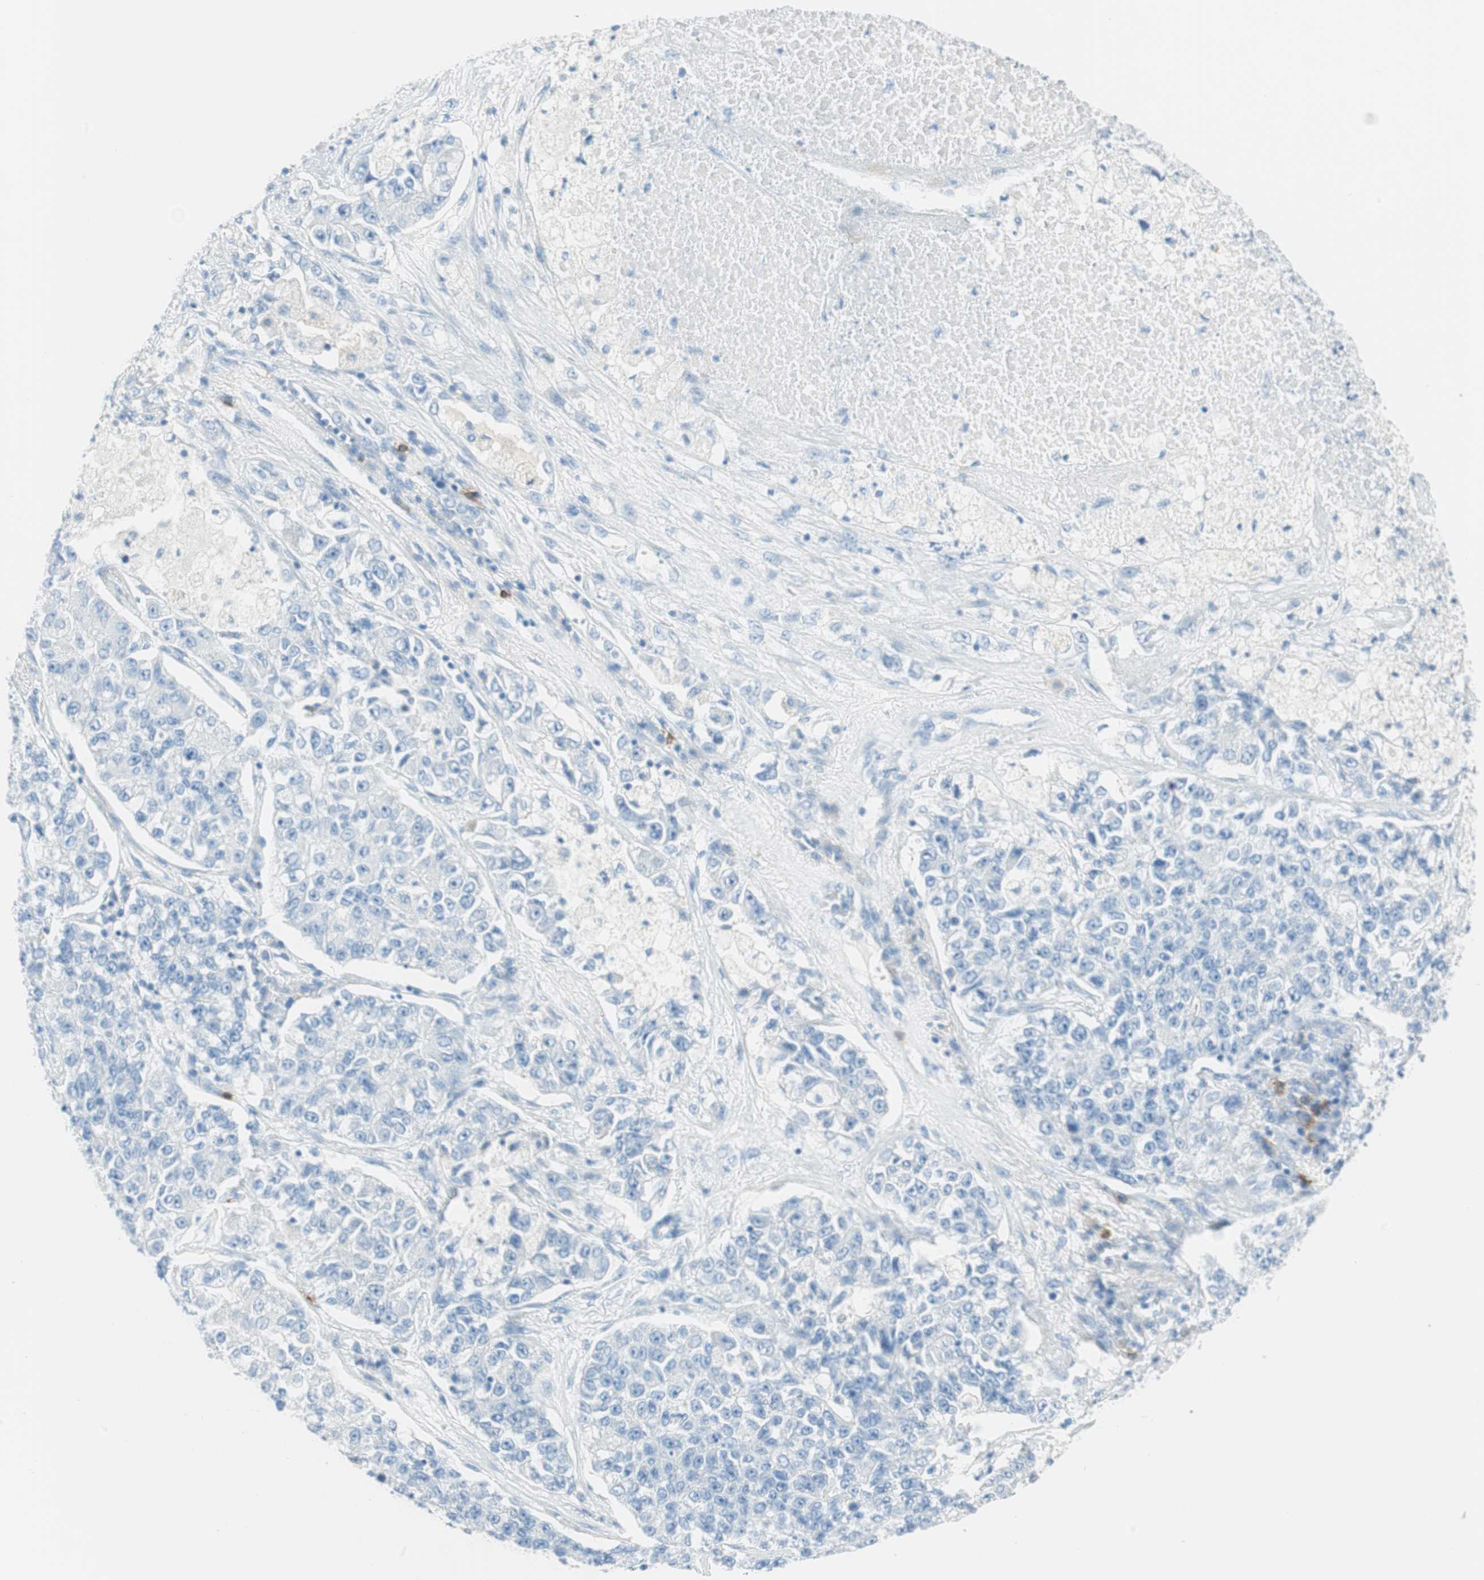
{"staining": {"intensity": "negative", "quantity": "none", "location": "none"}, "tissue": "lung cancer", "cell_type": "Tumor cells", "image_type": "cancer", "snomed": [{"axis": "morphology", "description": "Adenocarcinoma, NOS"}, {"axis": "topography", "description": "Lung"}], "caption": "Immunohistochemistry of lung adenocarcinoma demonstrates no staining in tumor cells.", "gene": "TNFRSF13C", "patient": {"sex": "male", "age": 49}}